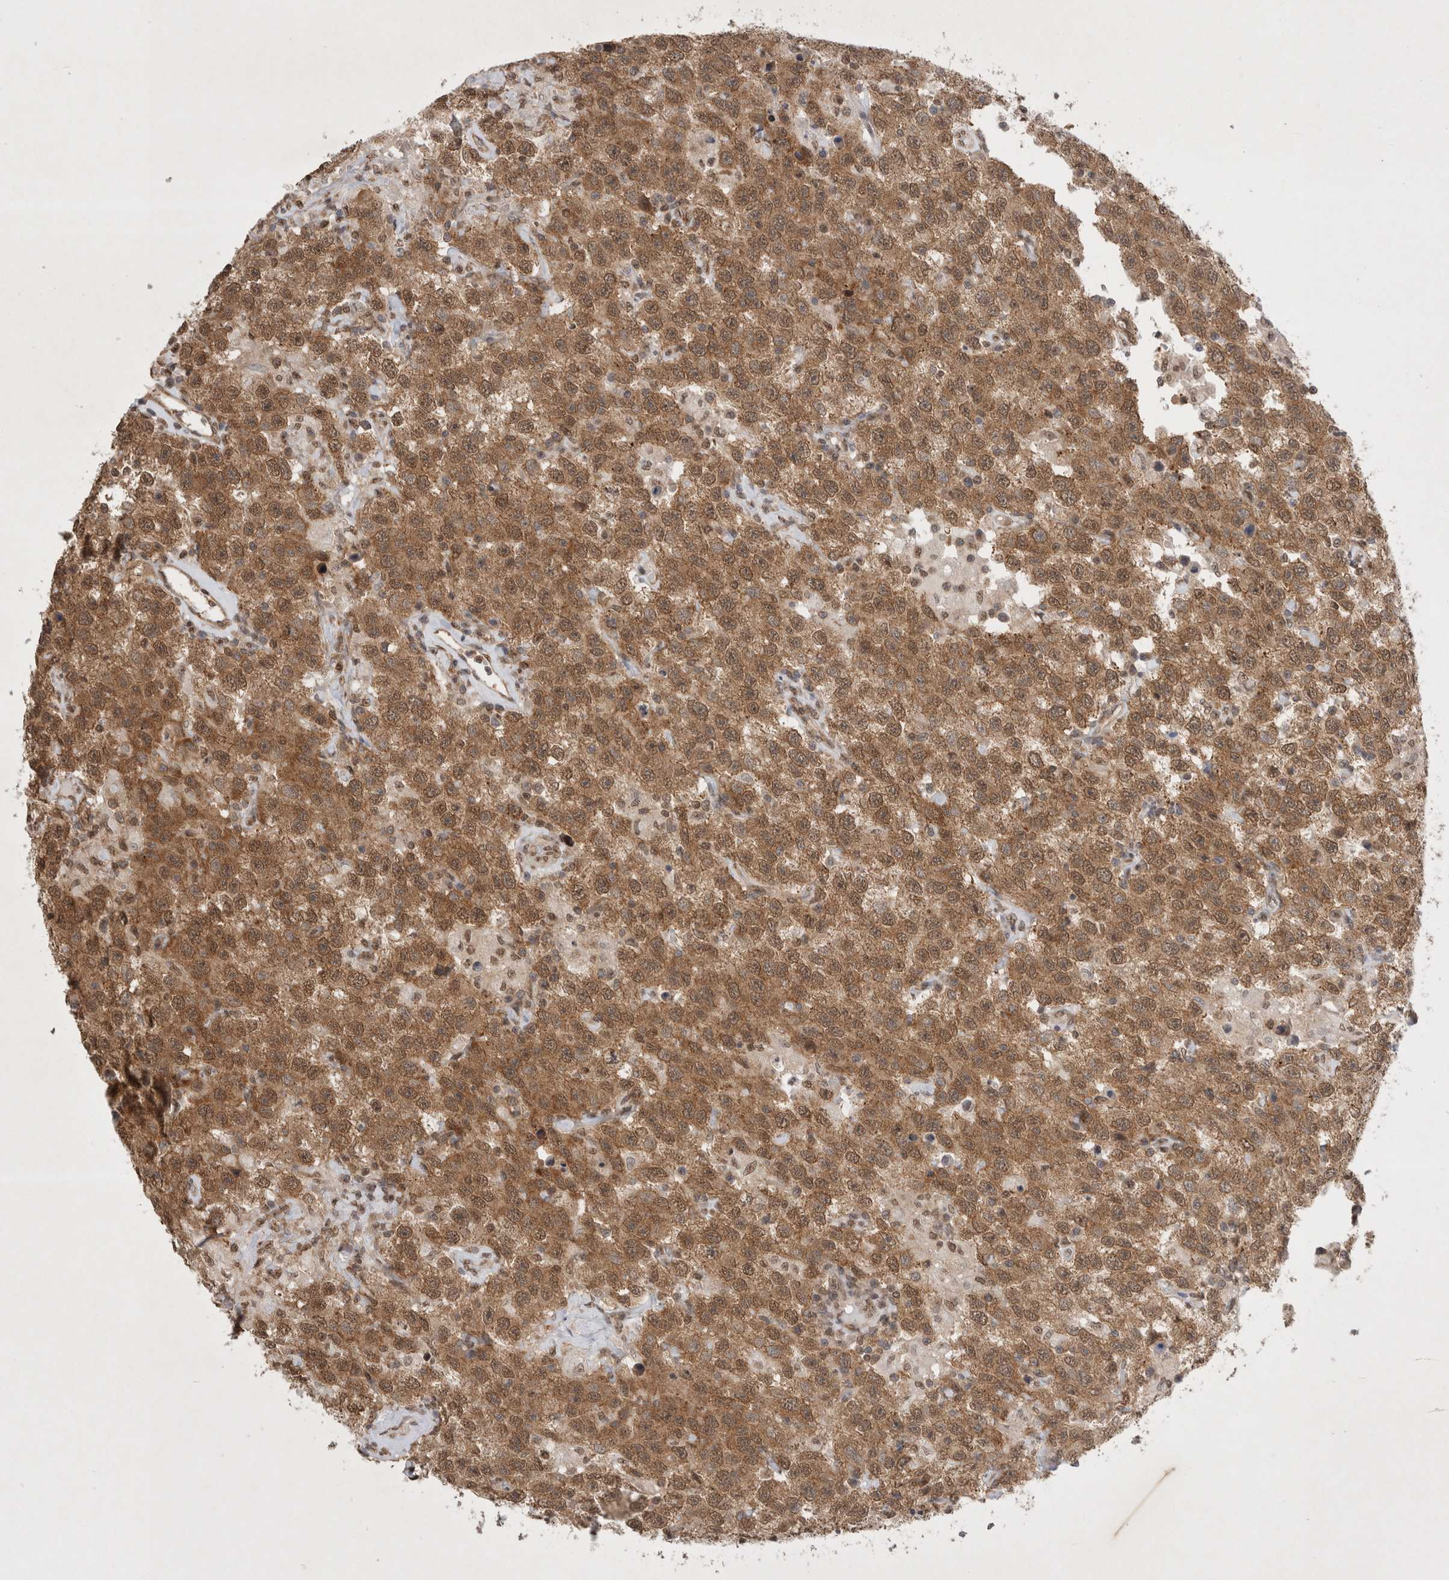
{"staining": {"intensity": "moderate", "quantity": ">75%", "location": "cytoplasmic/membranous"}, "tissue": "testis cancer", "cell_type": "Tumor cells", "image_type": "cancer", "snomed": [{"axis": "morphology", "description": "Seminoma, NOS"}, {"axis": "topography", "description": "Testis"}], "caption": "This is a micrograph of immunohistochemistry (IHC) staining of seminoma (testis), which shows moderate positivity in the cytoplasmic/membranous of tumor cells.", "gene": "WIPF2", "patient": {"sex": "male", "age": 41}}